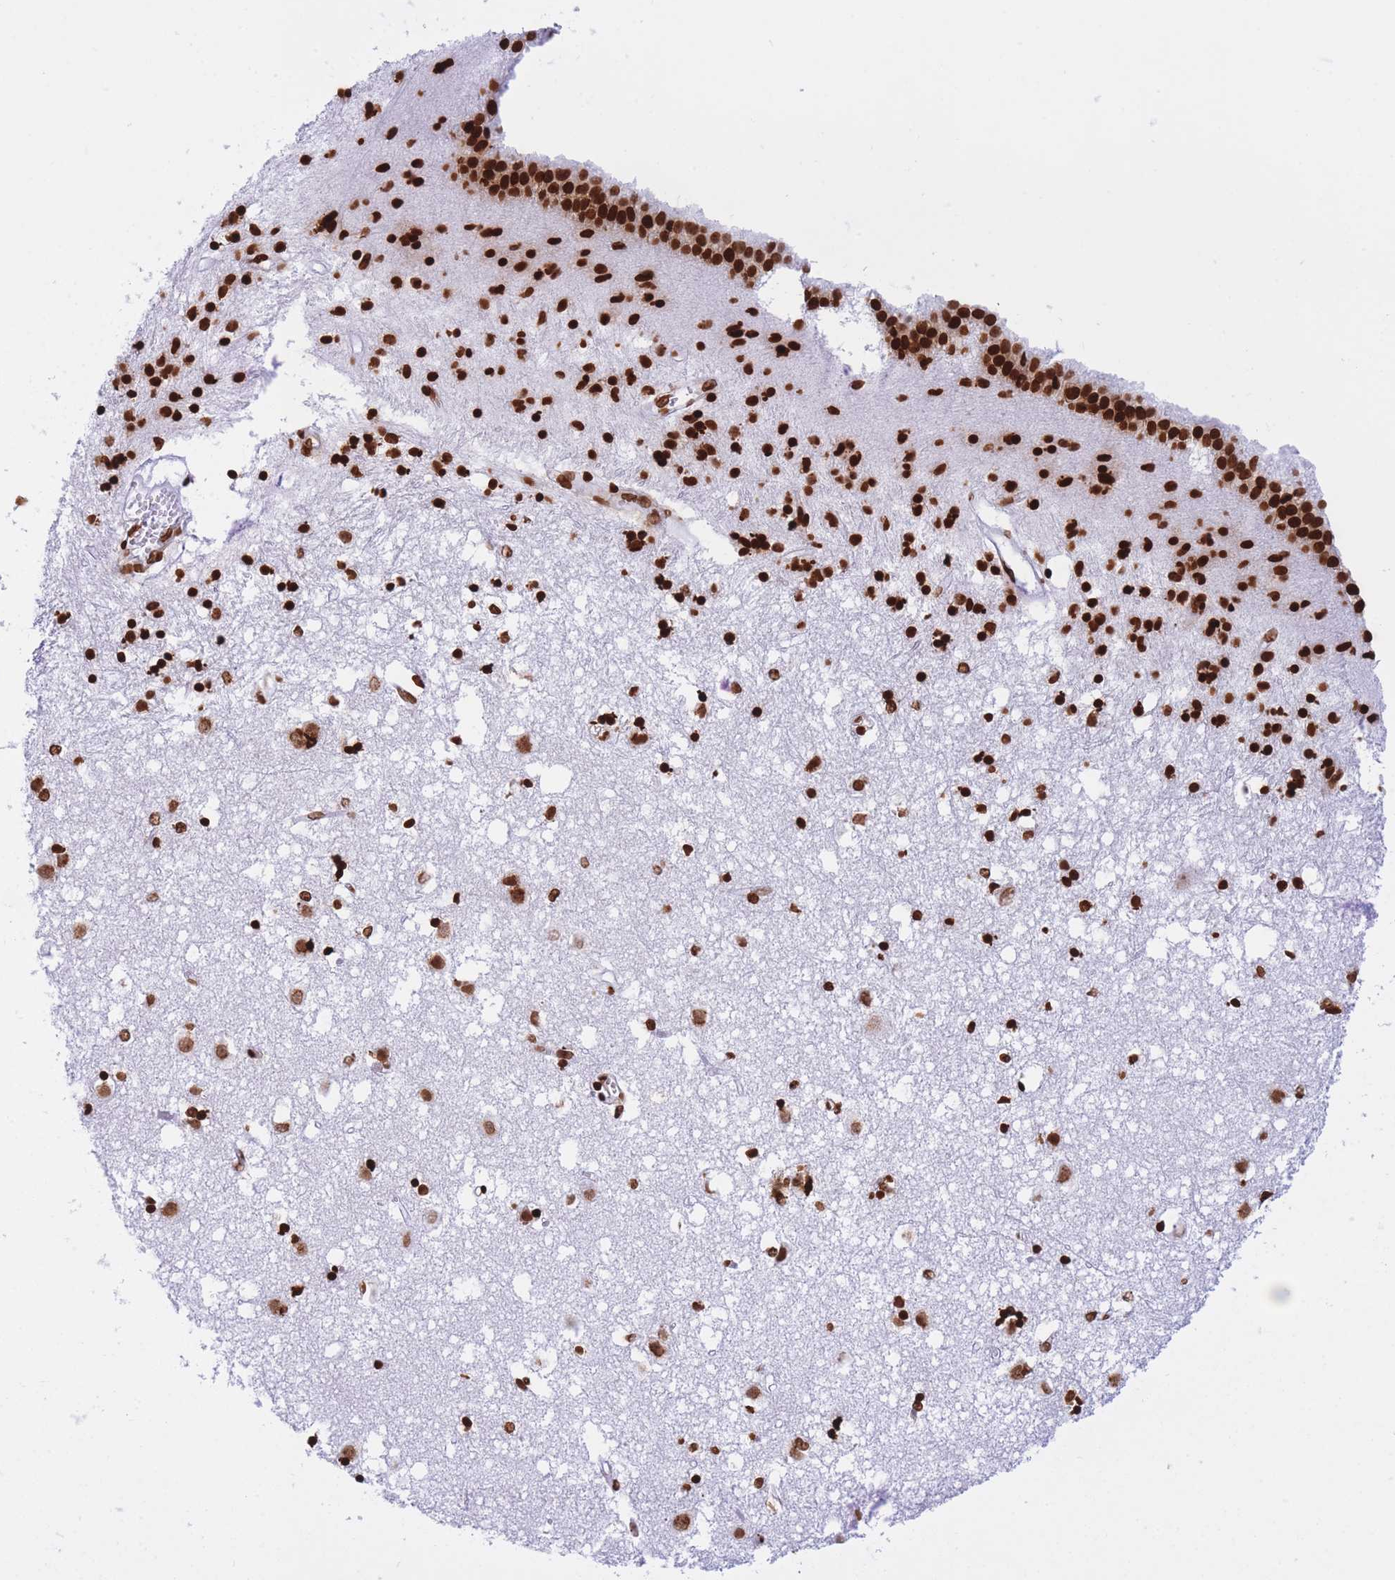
{"staining": {"intensity": "strong", "quantity": ">75%", "location": "nuclear"}, "tissue": "caudate", "cell_type": "Glial cells", "image_type": "normal", "snomed": [{"axis": "morphology", "description": "Normal tissue, NOS"}, {"axis": "topography", "description": "Lateral ventricle wall"}], "caption": "The image exhibits staining of benign caudate, revealing strong nuclear protein positivity (brown color) within glial cells. Nuclei are stained in blue.", "gene": "H2BC10", "patient": {"sex": "male", "age": 70}}